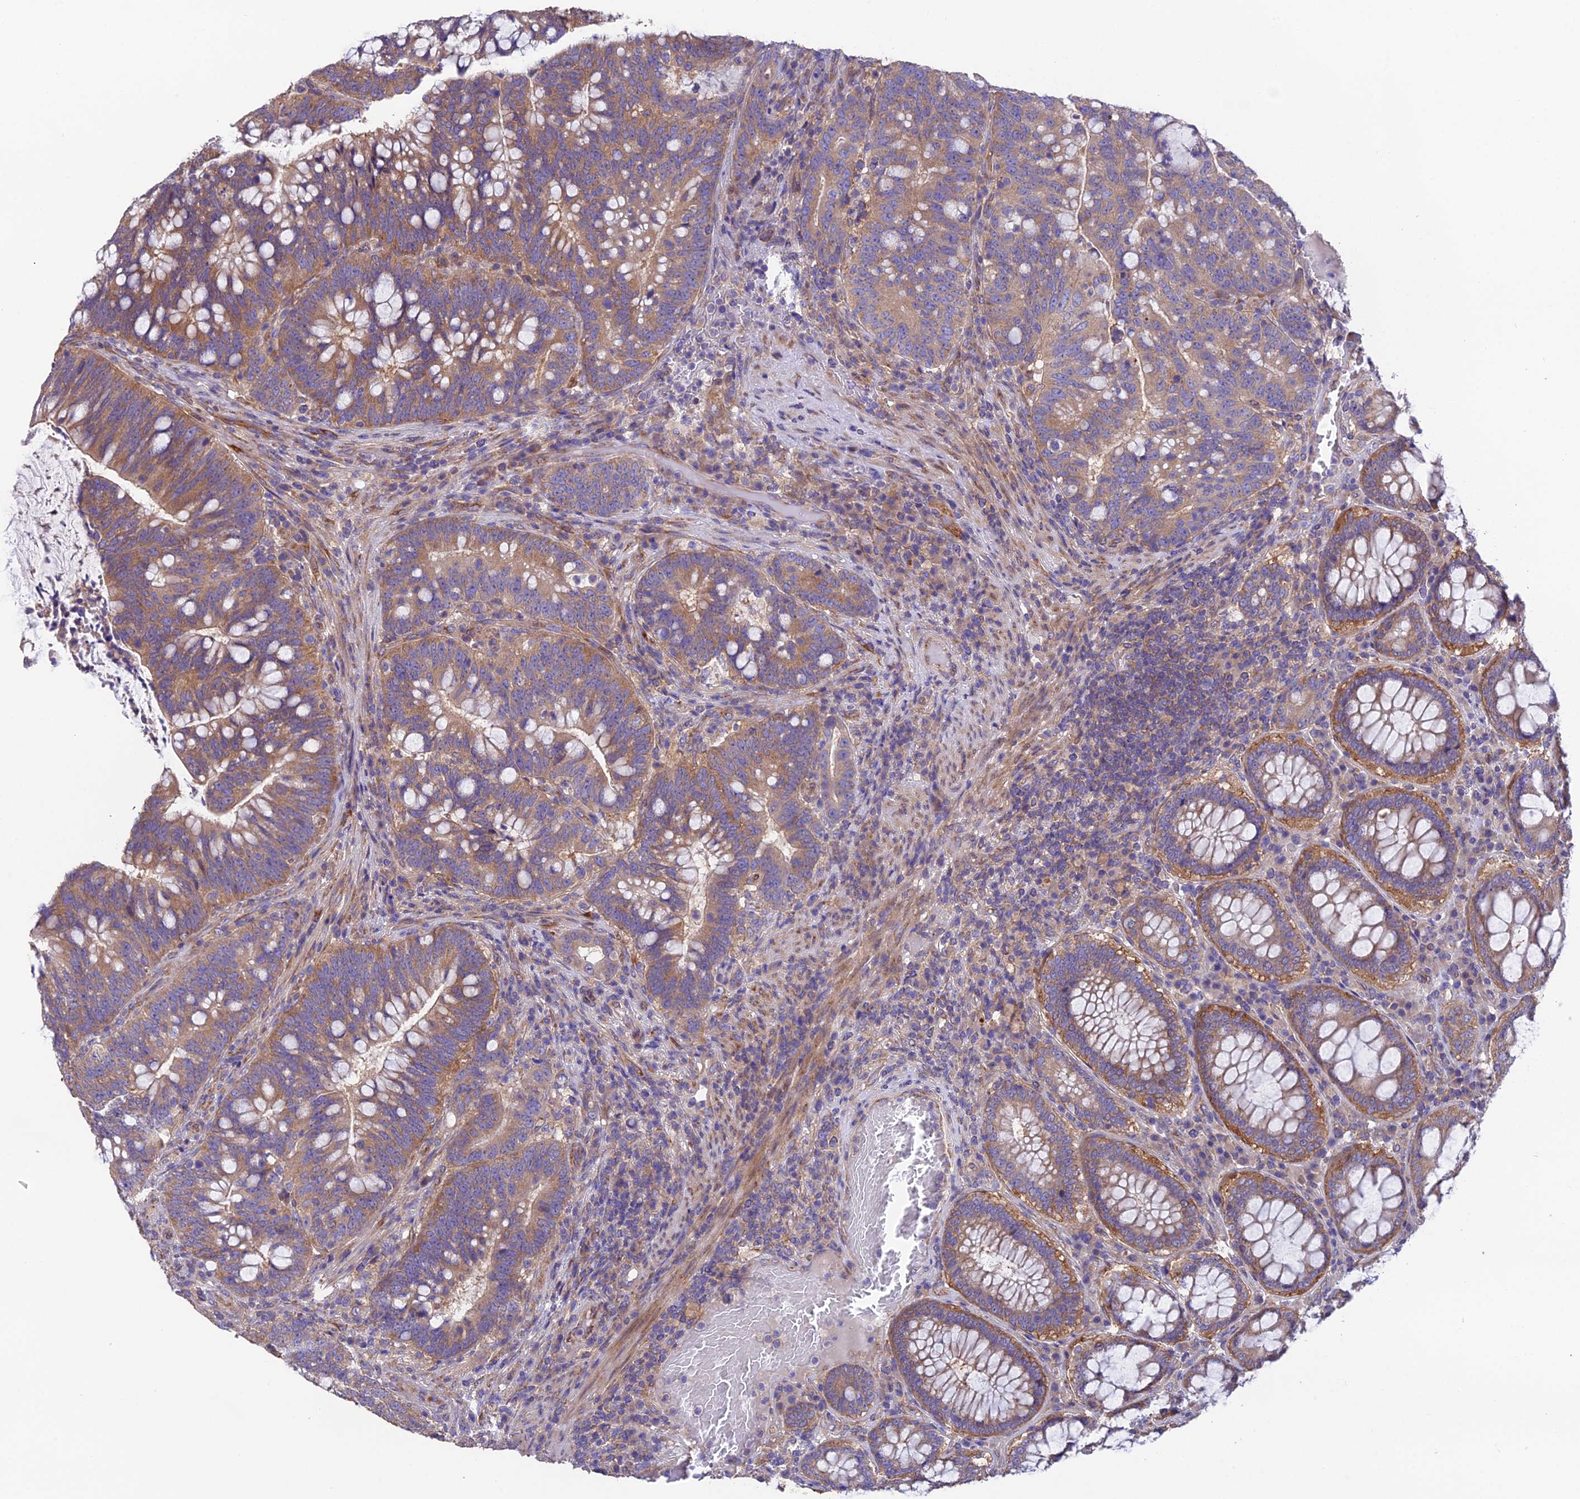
{"staining": {"intensity": "moderate", "quantity": ">75%", "location": "cytoplasmic/membranous"}, "tissue": "colorectal cancer", "cell_type": "Tumor cells", "image_type": "cancer", "snomed": [{"axis": "morphology", "description": "Adenocarcinoma, NOS"}, {"axis": "topography", "description": "Colon"}], "caption": "A high-resolution histopathology image shows IHC staining of colorectal adenocarcinoma, which demonstrates moderate cytoplasmic/membranous staining in about >75% of tumor cells.", "gene": "BLOC1S4", "patient": {"sex": "female", "age": 66}}